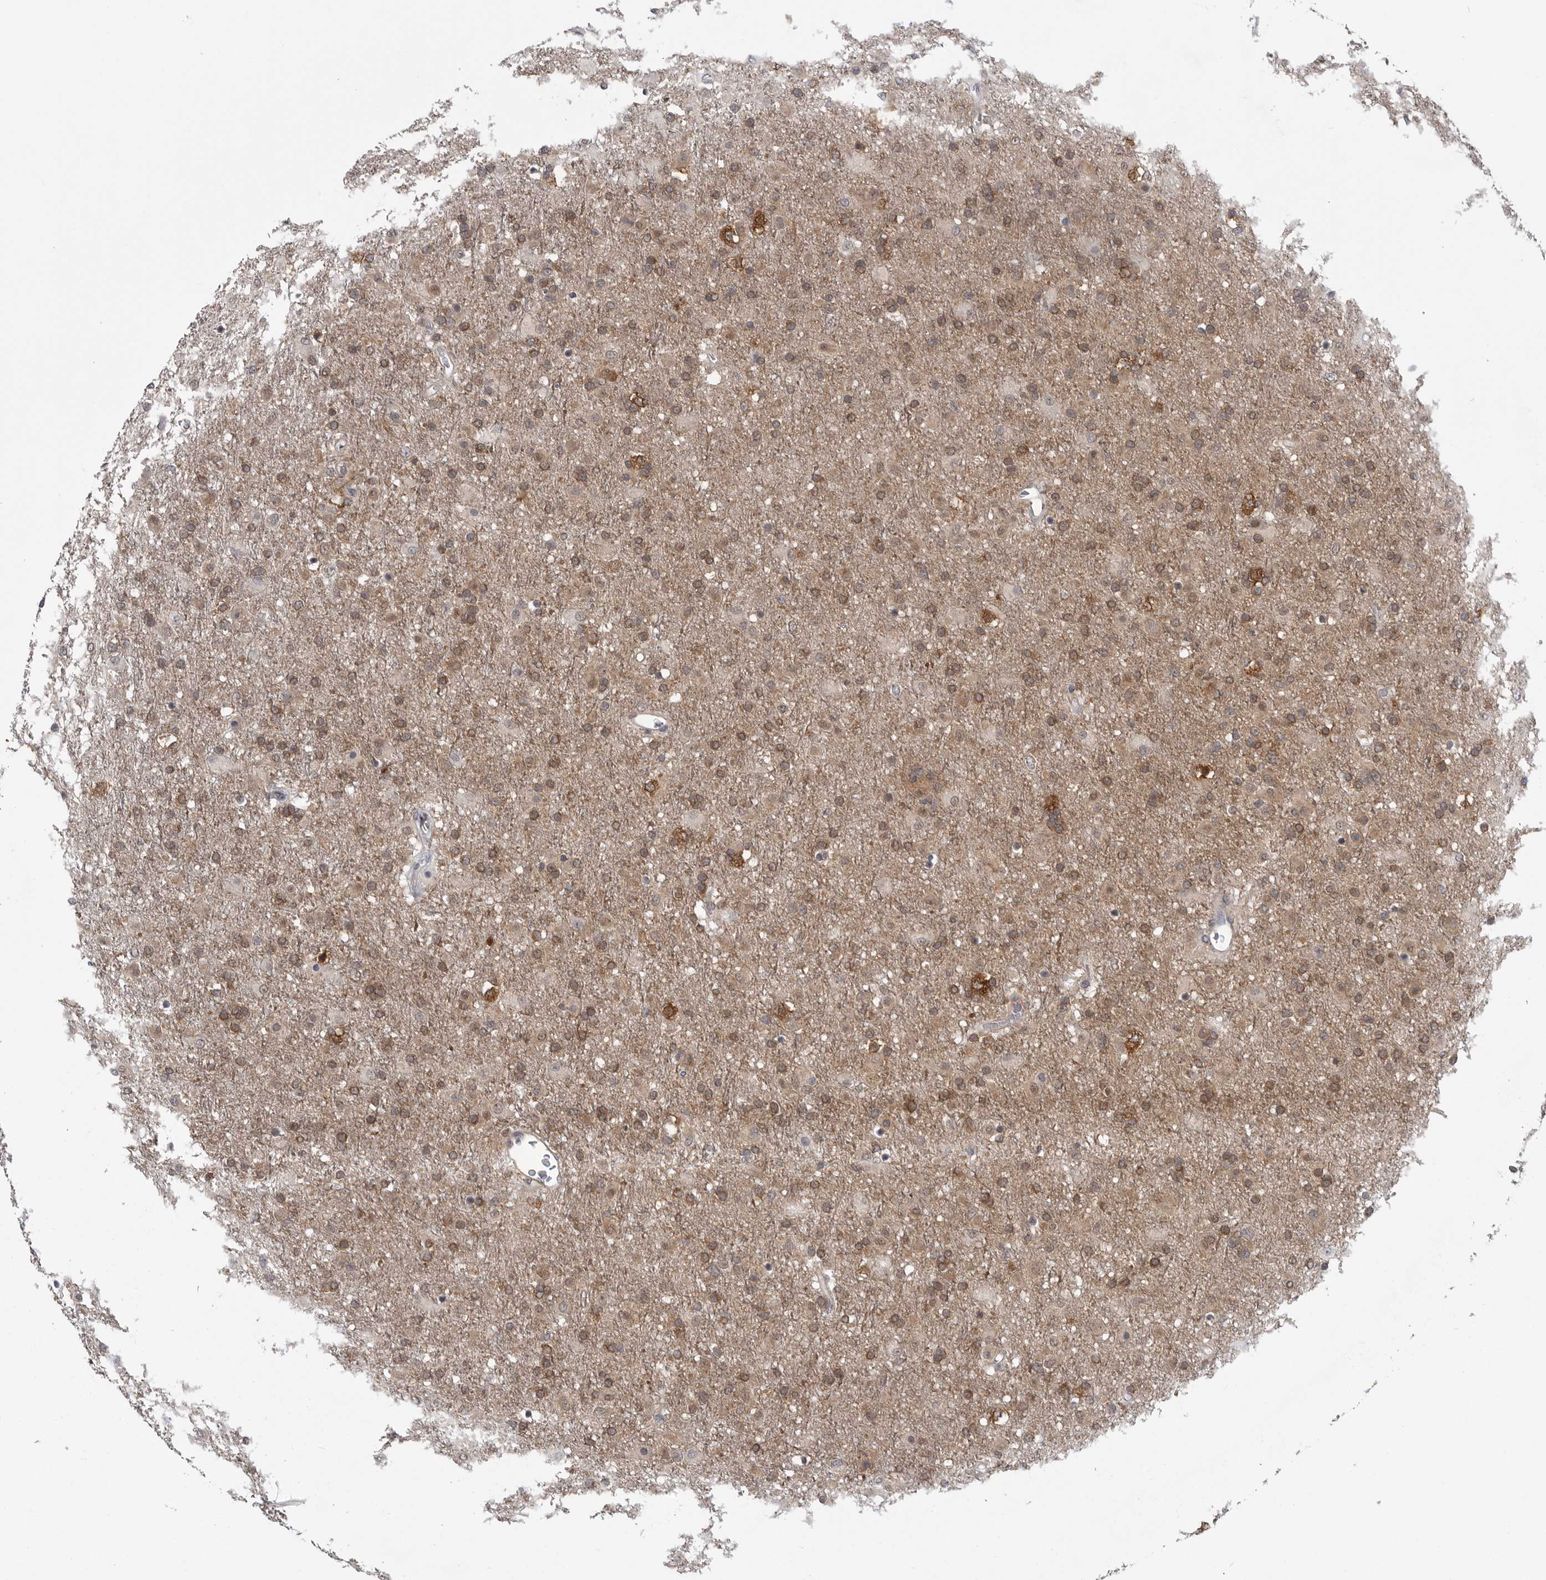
{"staining": {"intensity": "moderate", "quantity": ">75%", "location": "cytoplasmic/membranous"}, "tissue": "glioma", "cell_type": "Tumor cells", "image_type": "cancer", "snomed": [{"axis": "morphology", "description": "Glioma, malignant, Low grade"}, {"axis": "topography", "description": "Brain"}], "caption": "This micrograph demonstrates low-grade glioma (malignant) stained with immunohistochemistry (IHC) to label a protein in brown. The cytoplasmic/membranous of tumor cells show moderate positivity for the protein. Nuclei are counter-stained blue.", "gene": "CACYBP", "patient": {"sex": "male", "age": 65}}